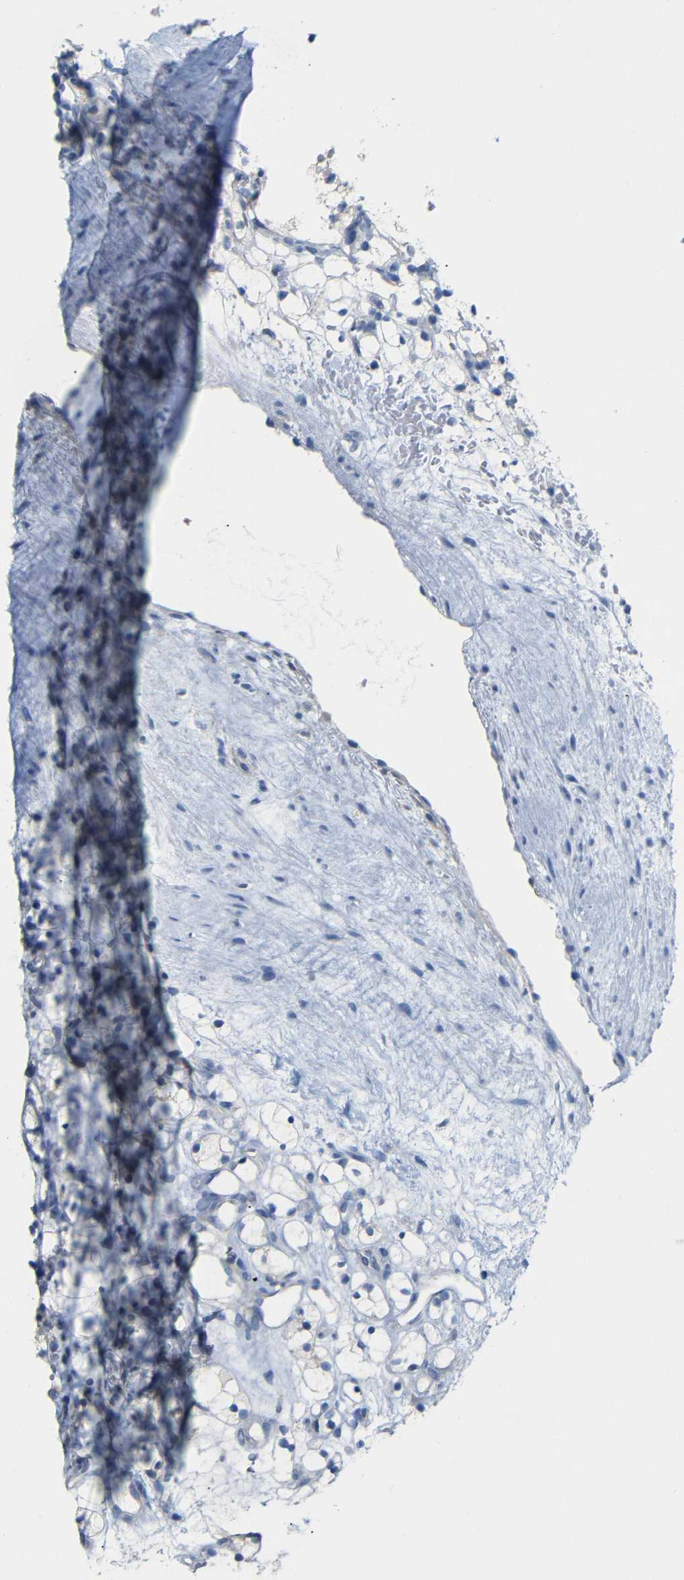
{"staining": {"intensity": "negative", "quantity": "none", "location": "none"}, "tissue": "renal cancer", "cell_type": "Tumor cells", "image_type": "cancer", "snomed": [{"axis": "morphology", "description": "Adenocarcinoma, NOS"}, {"axis": "topography", "description": "Kidney"}], "caption": "Renal adenocarcinoma stained for a protein using immunohistochemistry shows no positivity tumor cells.", "gene": "TBC1D32", "patient": {"sex": "female", "age": 60}}